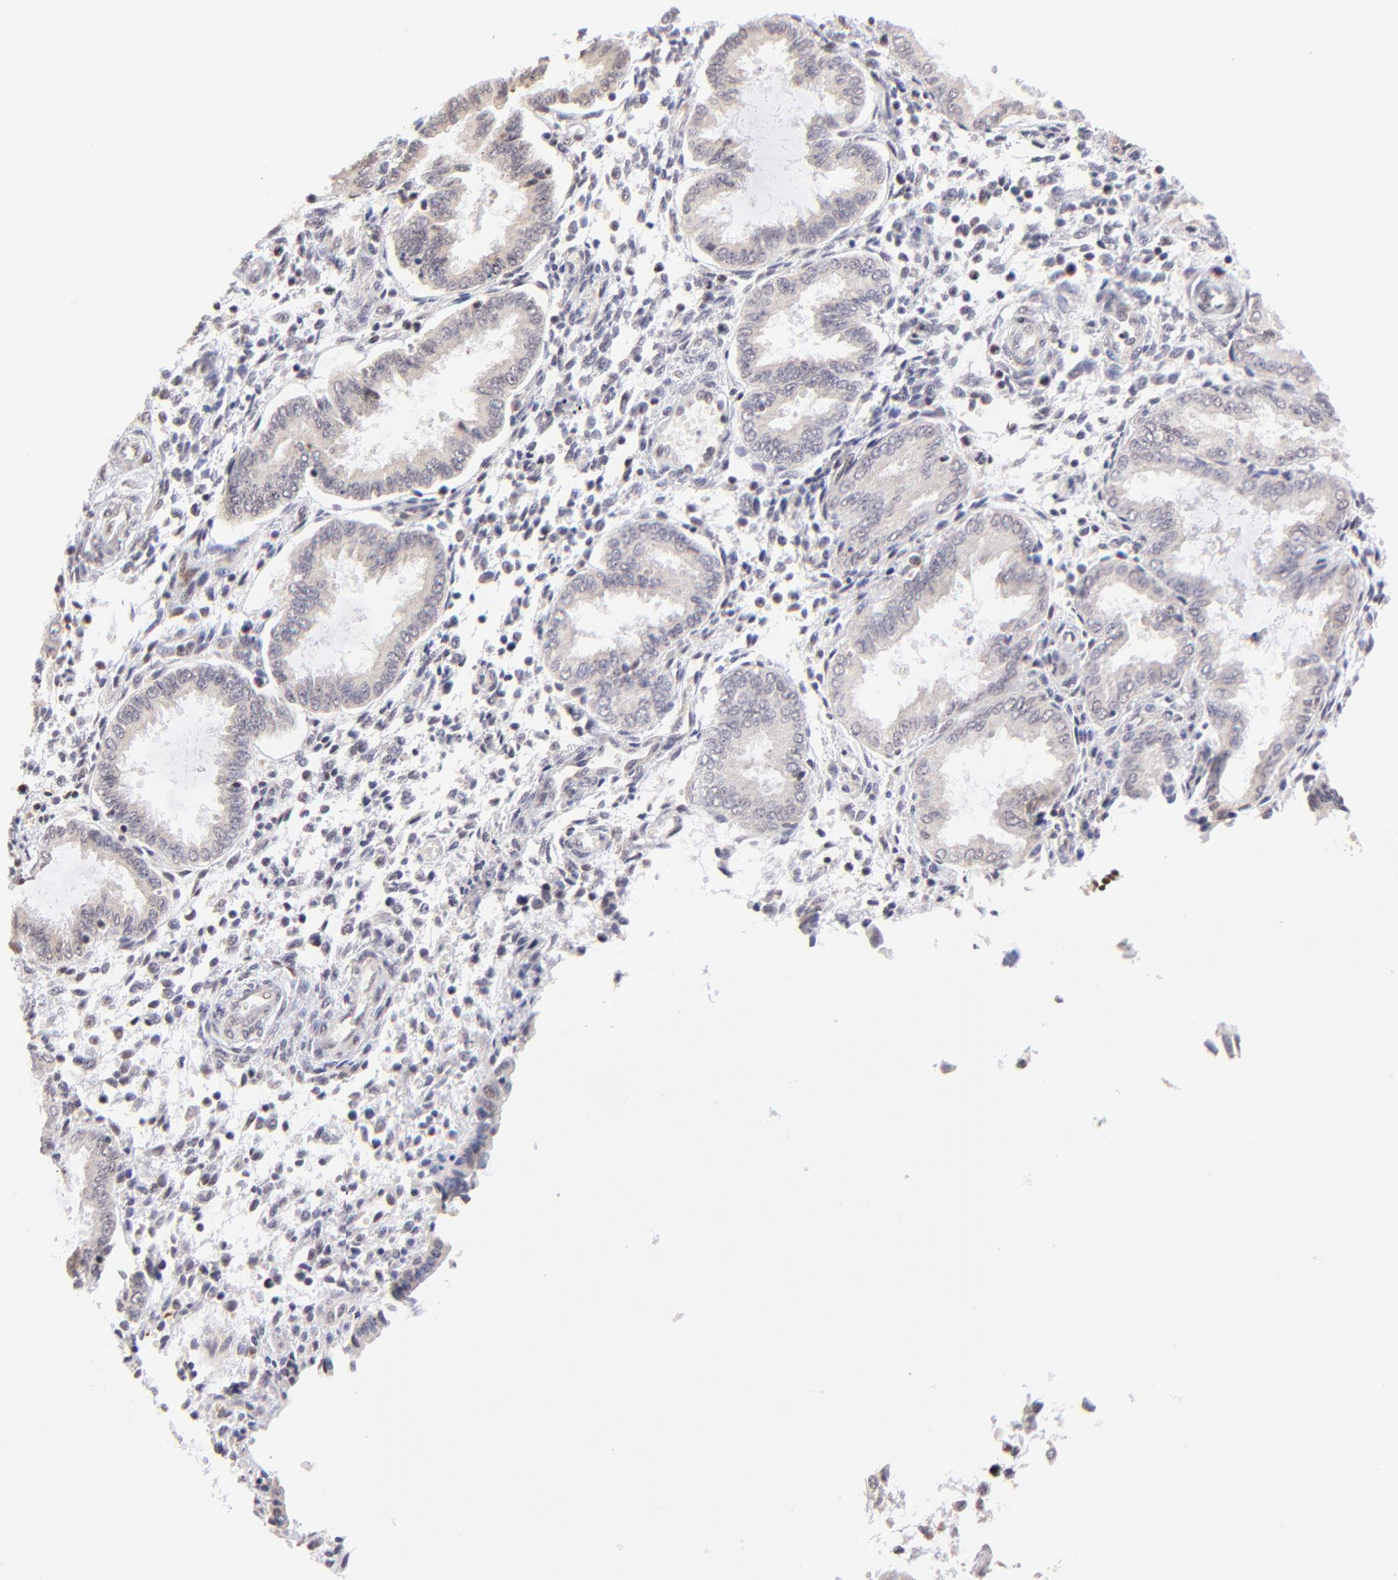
{"staining": {"intensity": "weak", "quantity": "25%-75%", "location": "nuclear"}, "tissue": "endometrium", "cell_type": "Cells in endometrial stroma", "image_type": "normal", "snomed": [{"axis": "morphology", "description": "Normal tissue, NOS"}, {"axis": "topography", "description": "Endometrium"}], "caption": "Weak nuclear protein staining is seen in about 25%-75% of cells in endometrial stroma in endometrium. (DAB IHC, brown staining for protein, blue staining for nuclei).", "gene": "ZNF670", "patient": {"sex": "female", "age": 33}}